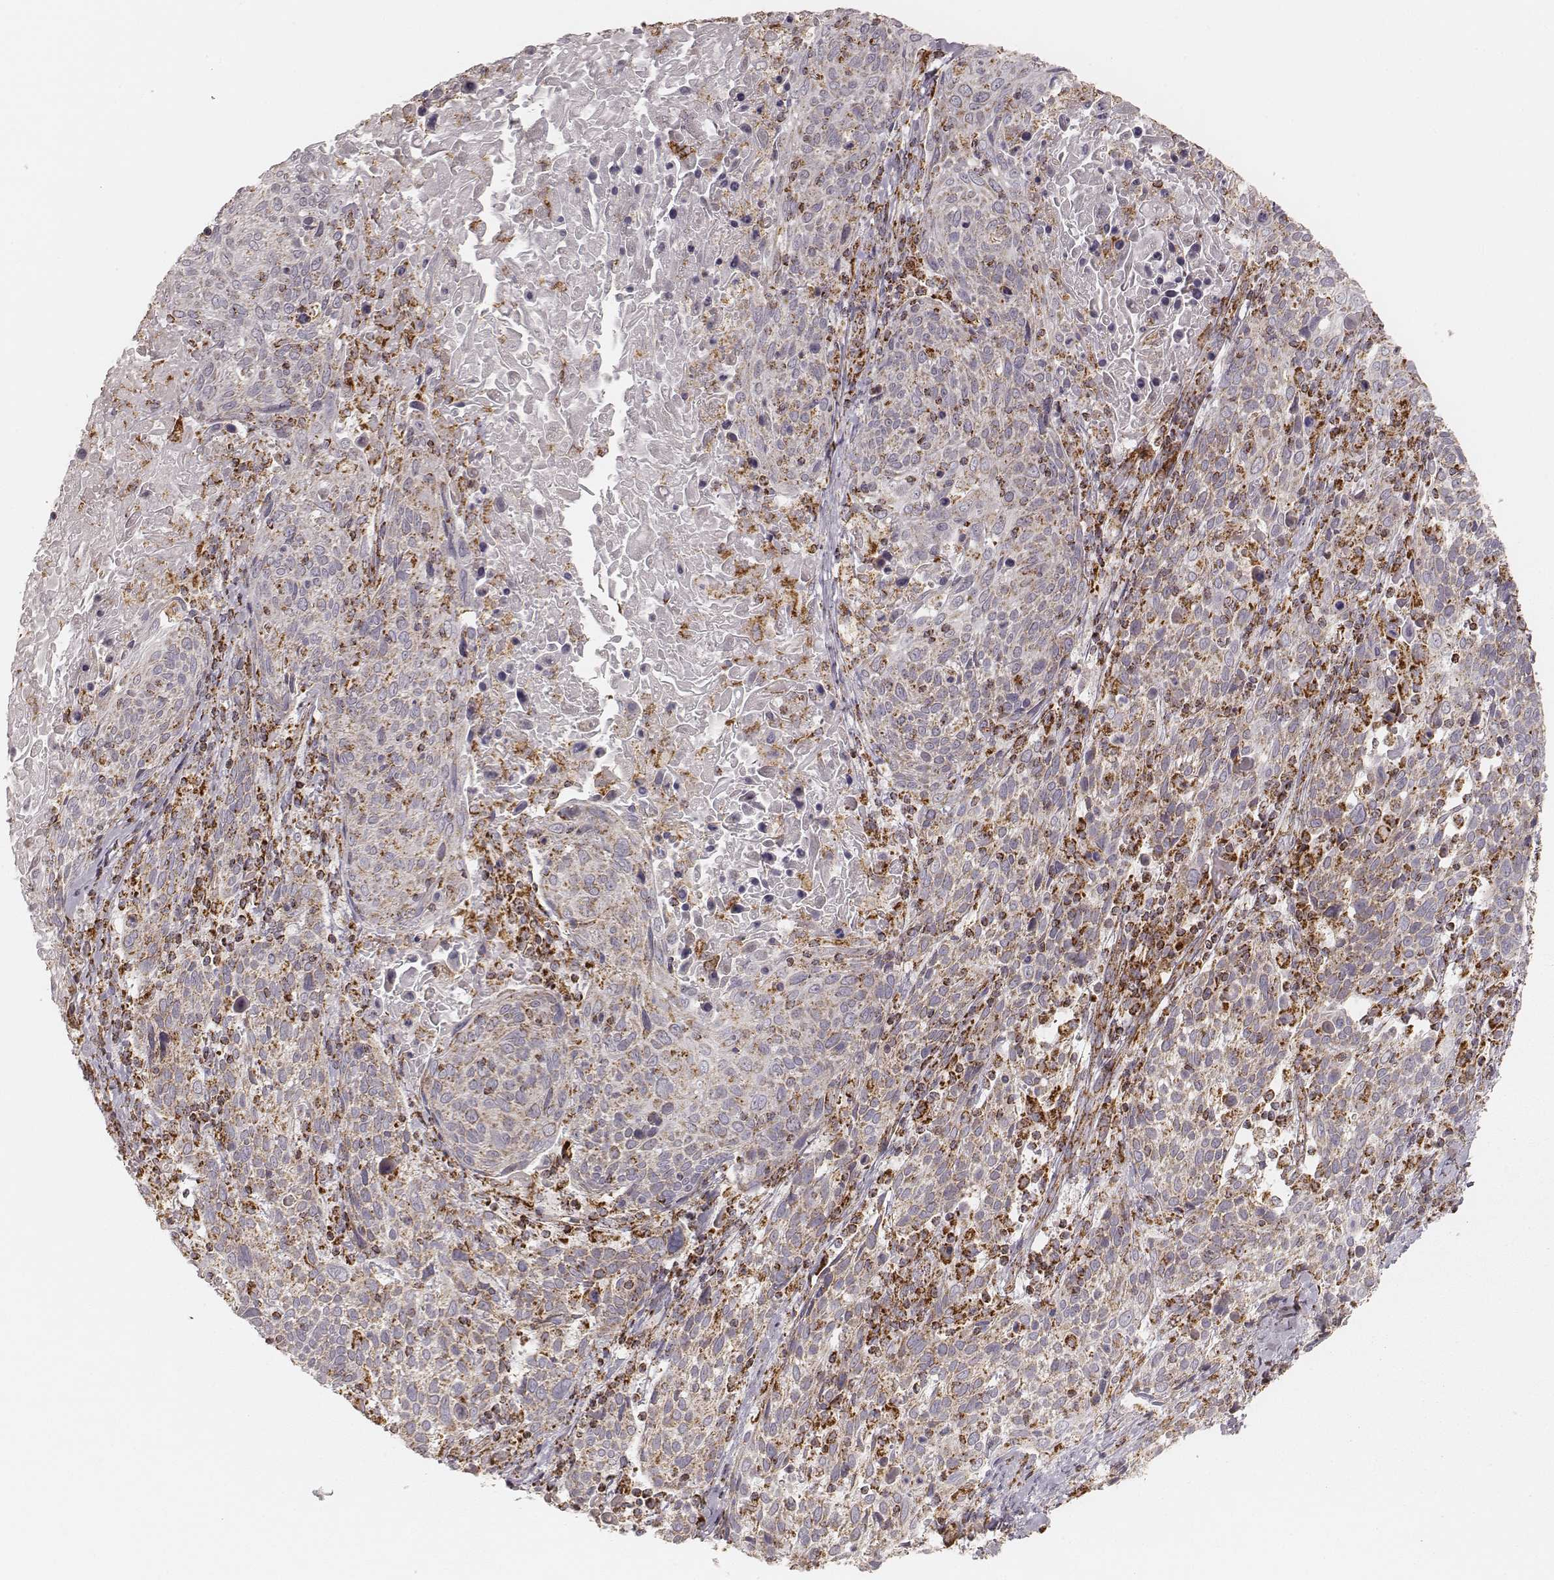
{"staining": {"intensity": "moderate", "quantity": "<25%", "location": "cytoplasmic/membranous"}, "tissue": "cervical cancer", "cell_type": "Tumor cells", "image_type": "cancer", "snomed": [{"axis": "morphology", "description": "Squamous cell carcinoma, NOS"}, {"axis": "topography", "description": "Cervix"}], "caption": "Cervical squamous cell carcinoma tissue displays moderate cytoplasmic/membranous staining in about <25% of tumor cells (brown staining indicates protein expression, while blue staining denotes nuclei).", "gene": "CS", "patient": {"sex": "female", "age": 61}}